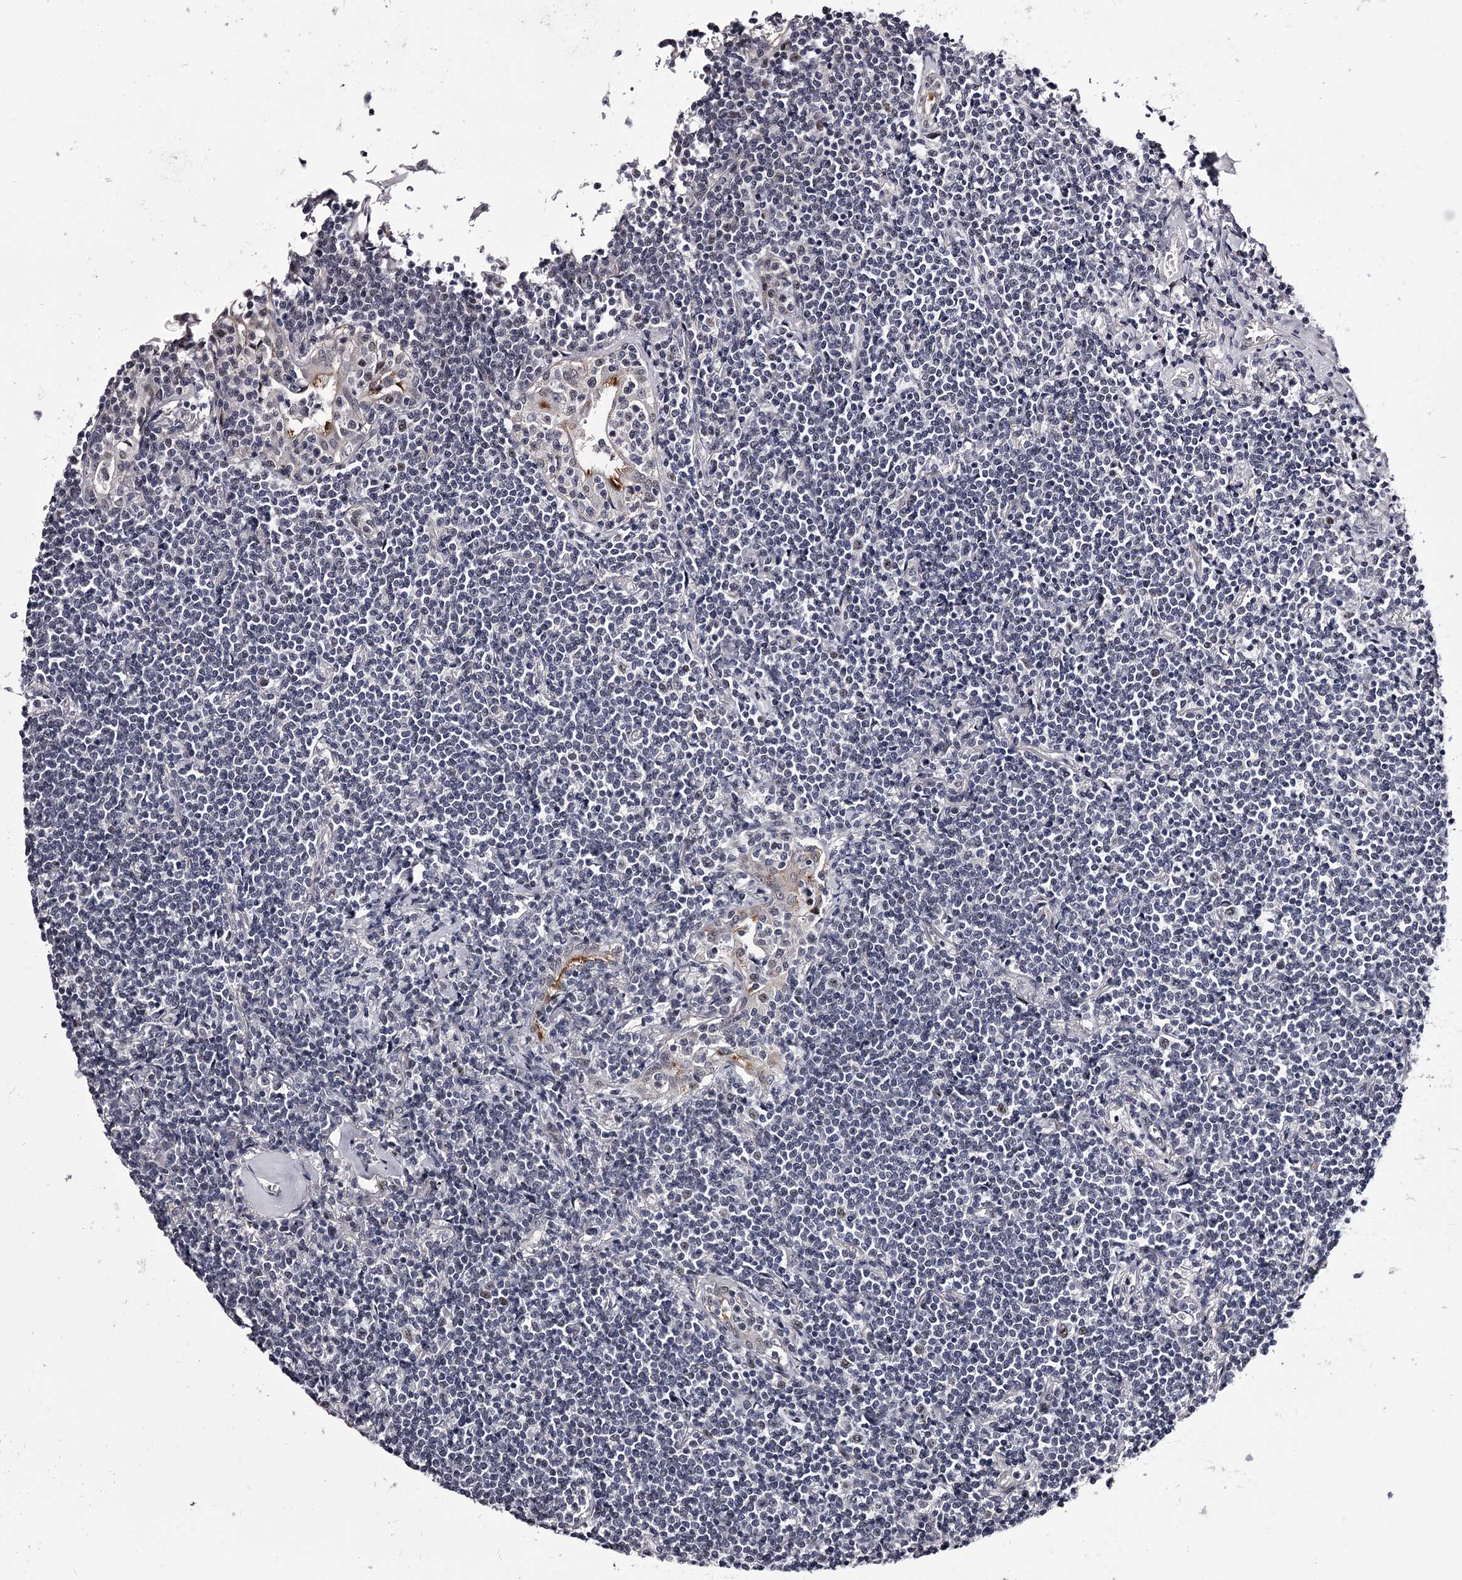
{"staining": {"intensity": "negative", "quantity": "none", "location": "none"}, "tissue": "lymphoma", "cell_type": "Tumor cells", "image_type": "cancer", "snomed": [{"axis": "morphology", "description": "Malignant lymphoma, non-Hodgkin's type, Low grade"}, {"axis": "topography", "description": "Lung"}], "caption": "Immunohistochemistry (IHC) micrograph of low-grade malignant lymphoma, non-Hodgkin's type stained for a protein (brown), which shows no expression in tumor cells.", "gene": "OVOL2", "patient": {"sex": "female", "age": 71}}